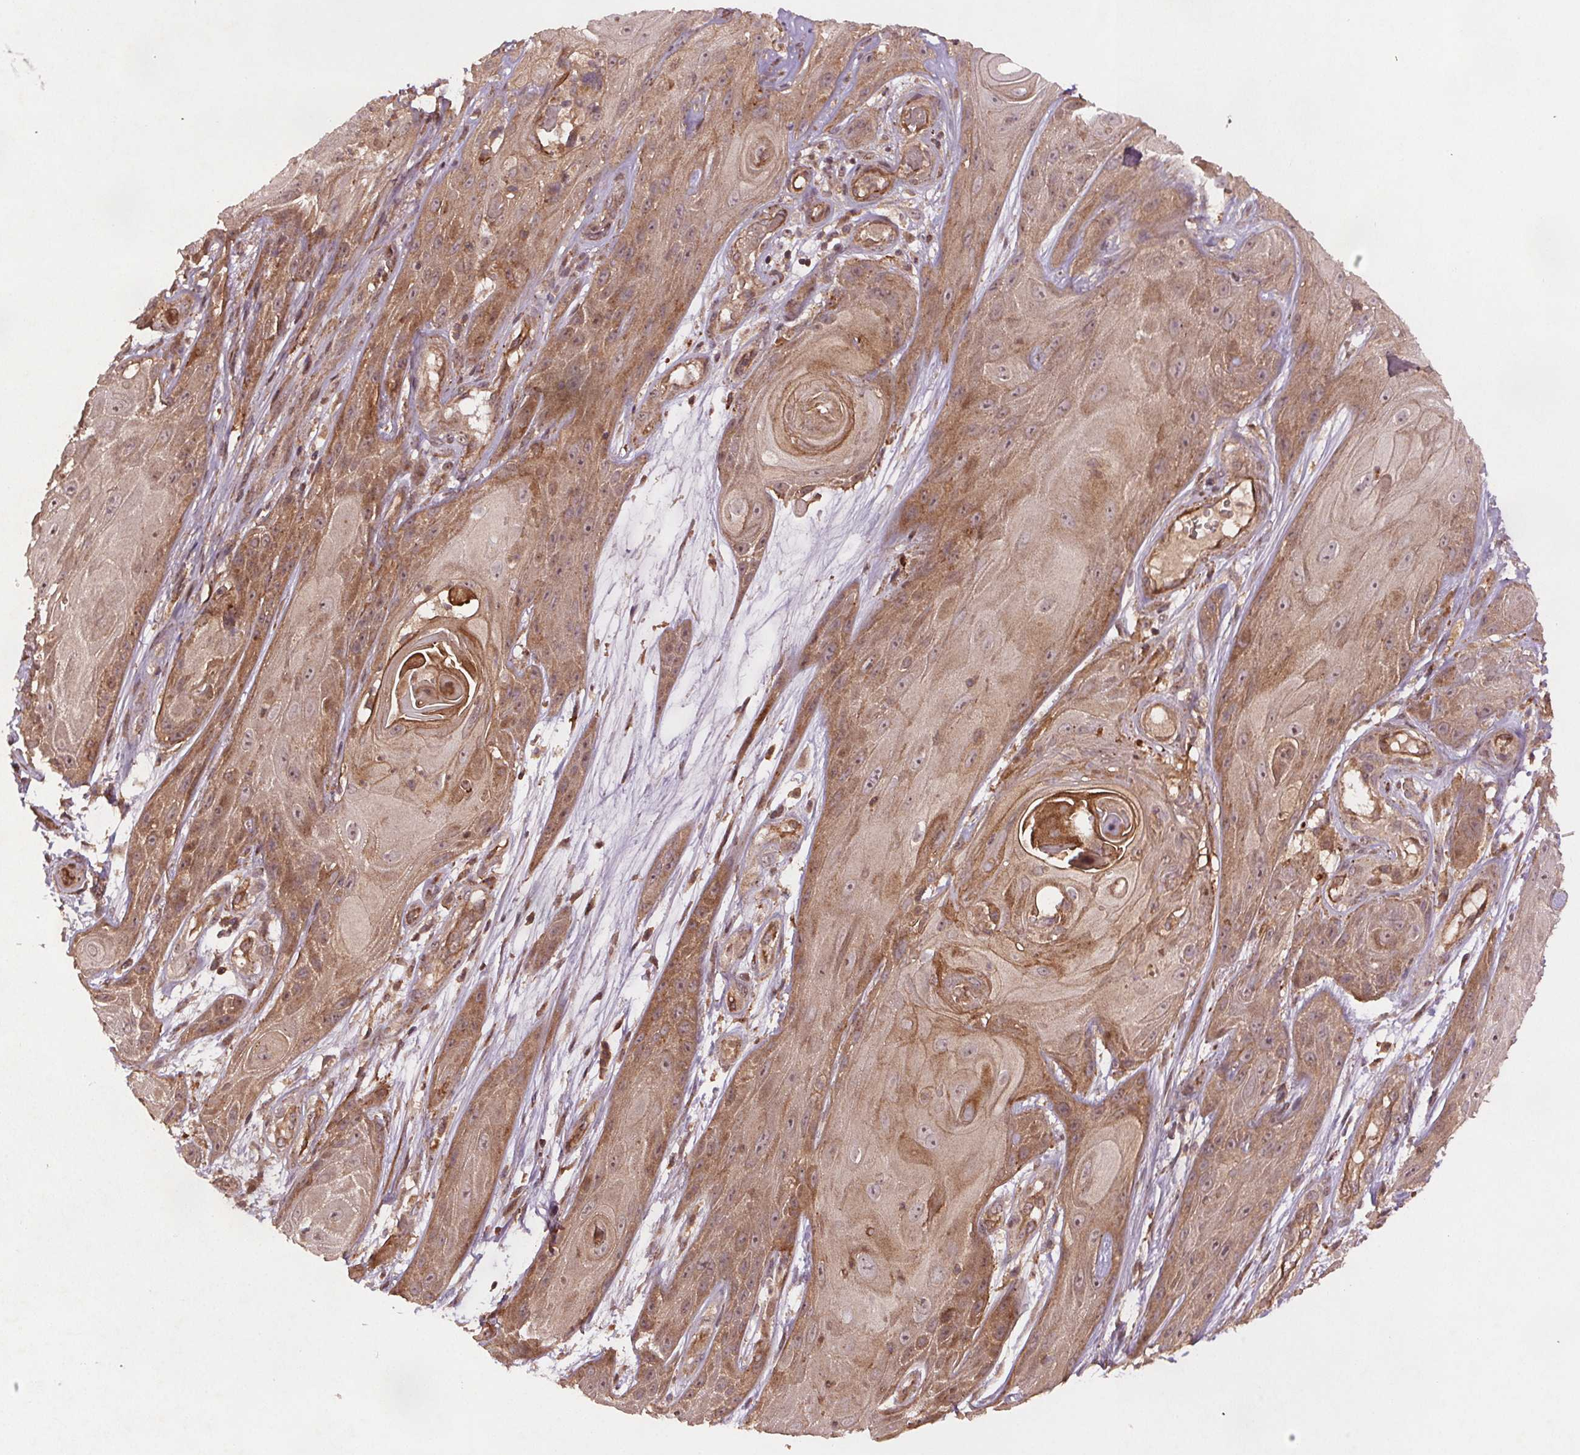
{"staining": {"intensity": "moderate", "quantity": ">75%", "location": "cytoplasmic/membranous"}, "tissue": "skin cancer", "cell_type": "Tumor cells", "image_type": "cancer", "snomed": [{"axis": "morphology", "description": "Squamous cell carcinoma, NOS"}, {"axis": "topography", "description": "Skin"}], "caption": "Protein expression analysis of human skin cancer (squamous cell carcinoma) reveals moderate cytoplasmic/membranous positivity in about >75% of tumor cells. The staining was performed using DAB, with brown indicating positive protein expression. Nuclei are stained blue with hematoxylin.", "gene": "SEC14L2", "patient": {"sex": "male", "age": 62}}